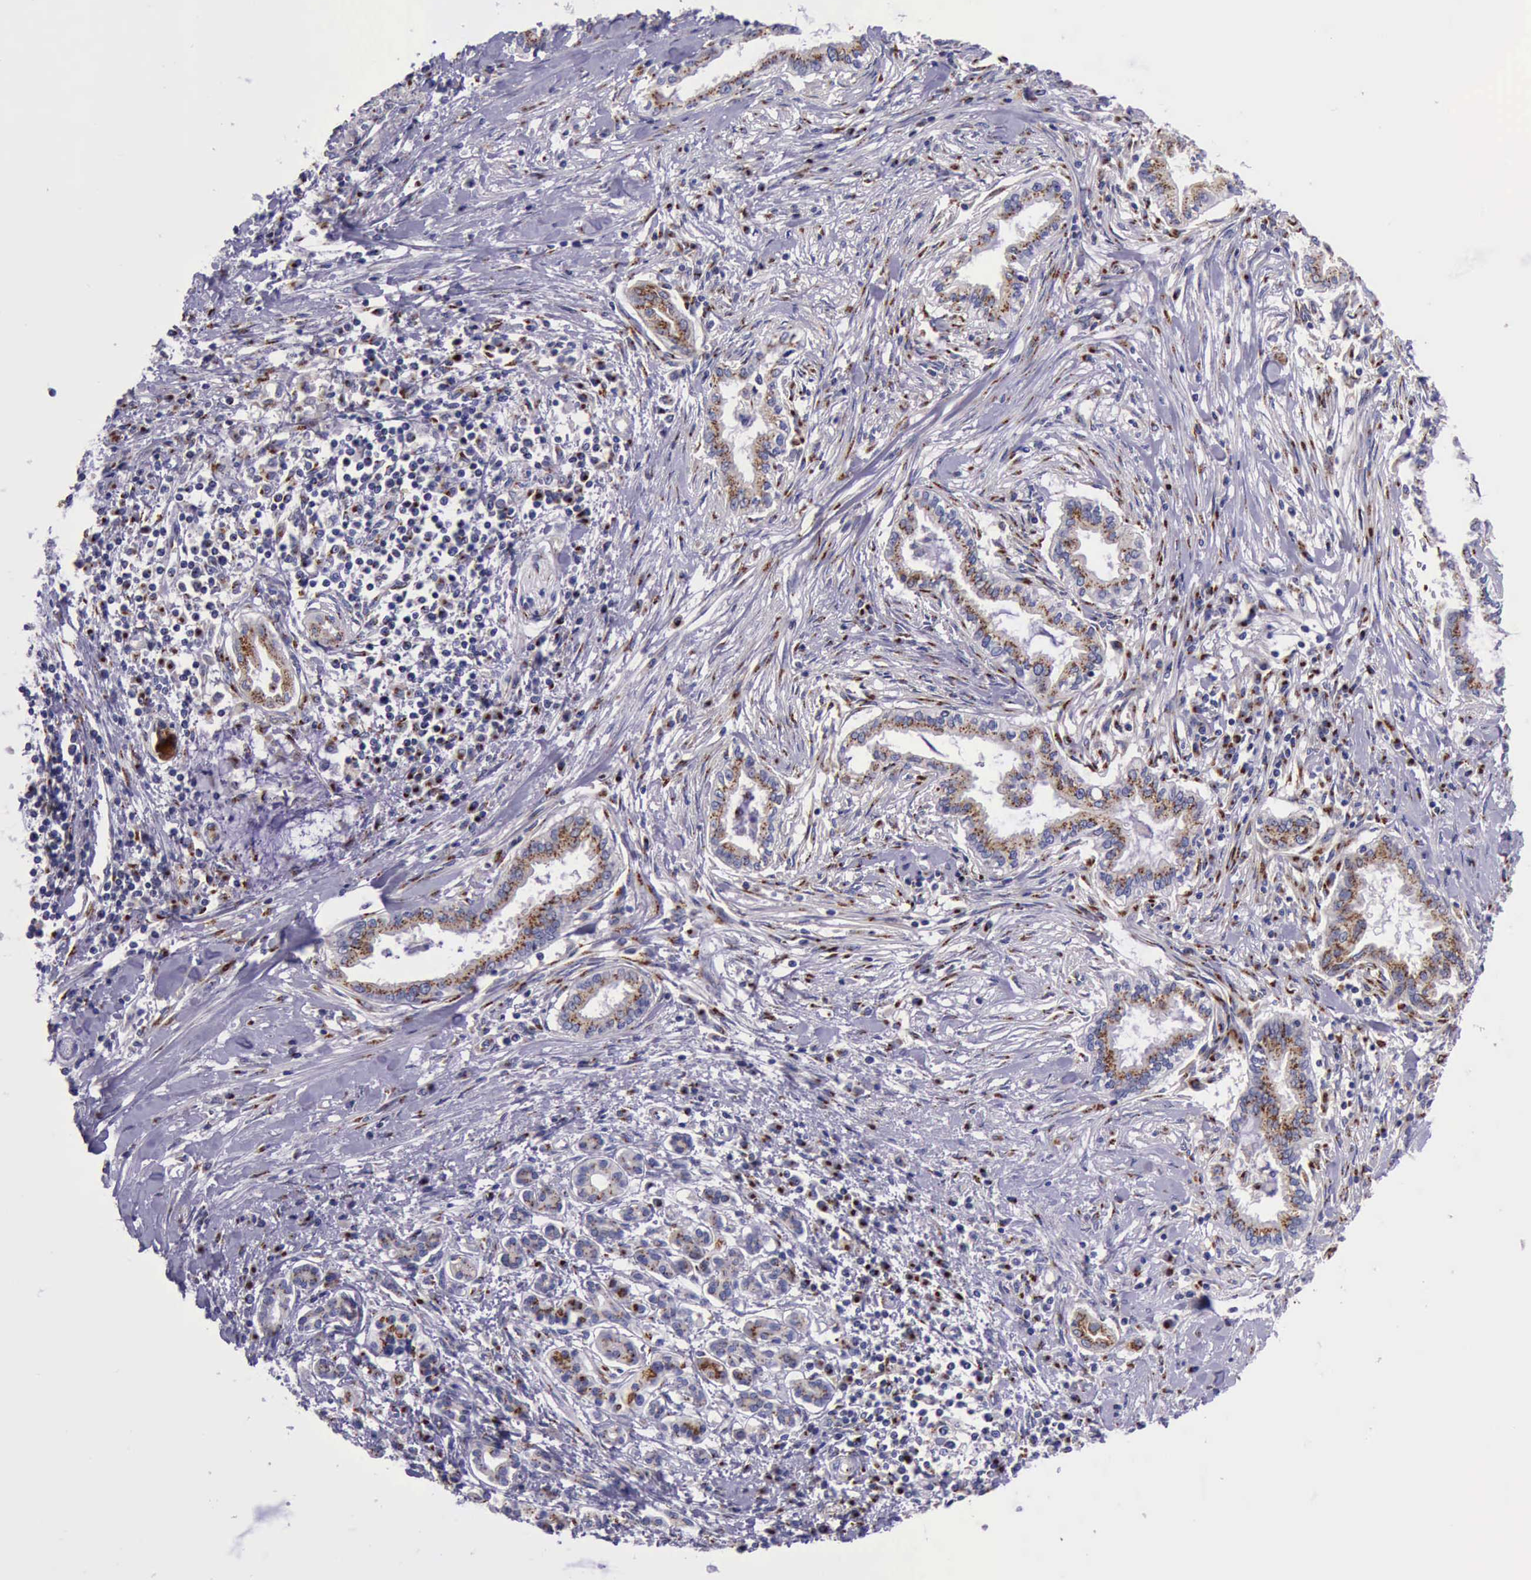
{"staining": {"intensity": "strong", "quantity": ">75%", "location": "cytoplasmic/membranous"}, "tissue": "pancreatic cancer", "cell_type": "Tumor cells", "image_type": "cancer", "snomed": [{"axis": "morphology", "description": "Adenocarcinoma, NOS"}, {"axis": "topography", "description": "Pancreas"}], "caption": "This histopathology image demonstrates pancreatic cancer stained with immunohistochemistry (IHC) to label a protein in brown. The cytoplasmic/membranous of tumor cells show strong positivity for the protein. Nuclei are counter-stained blue.", "gene": "GOLGA5", "patient": {"sex": "female", "age": 64}}